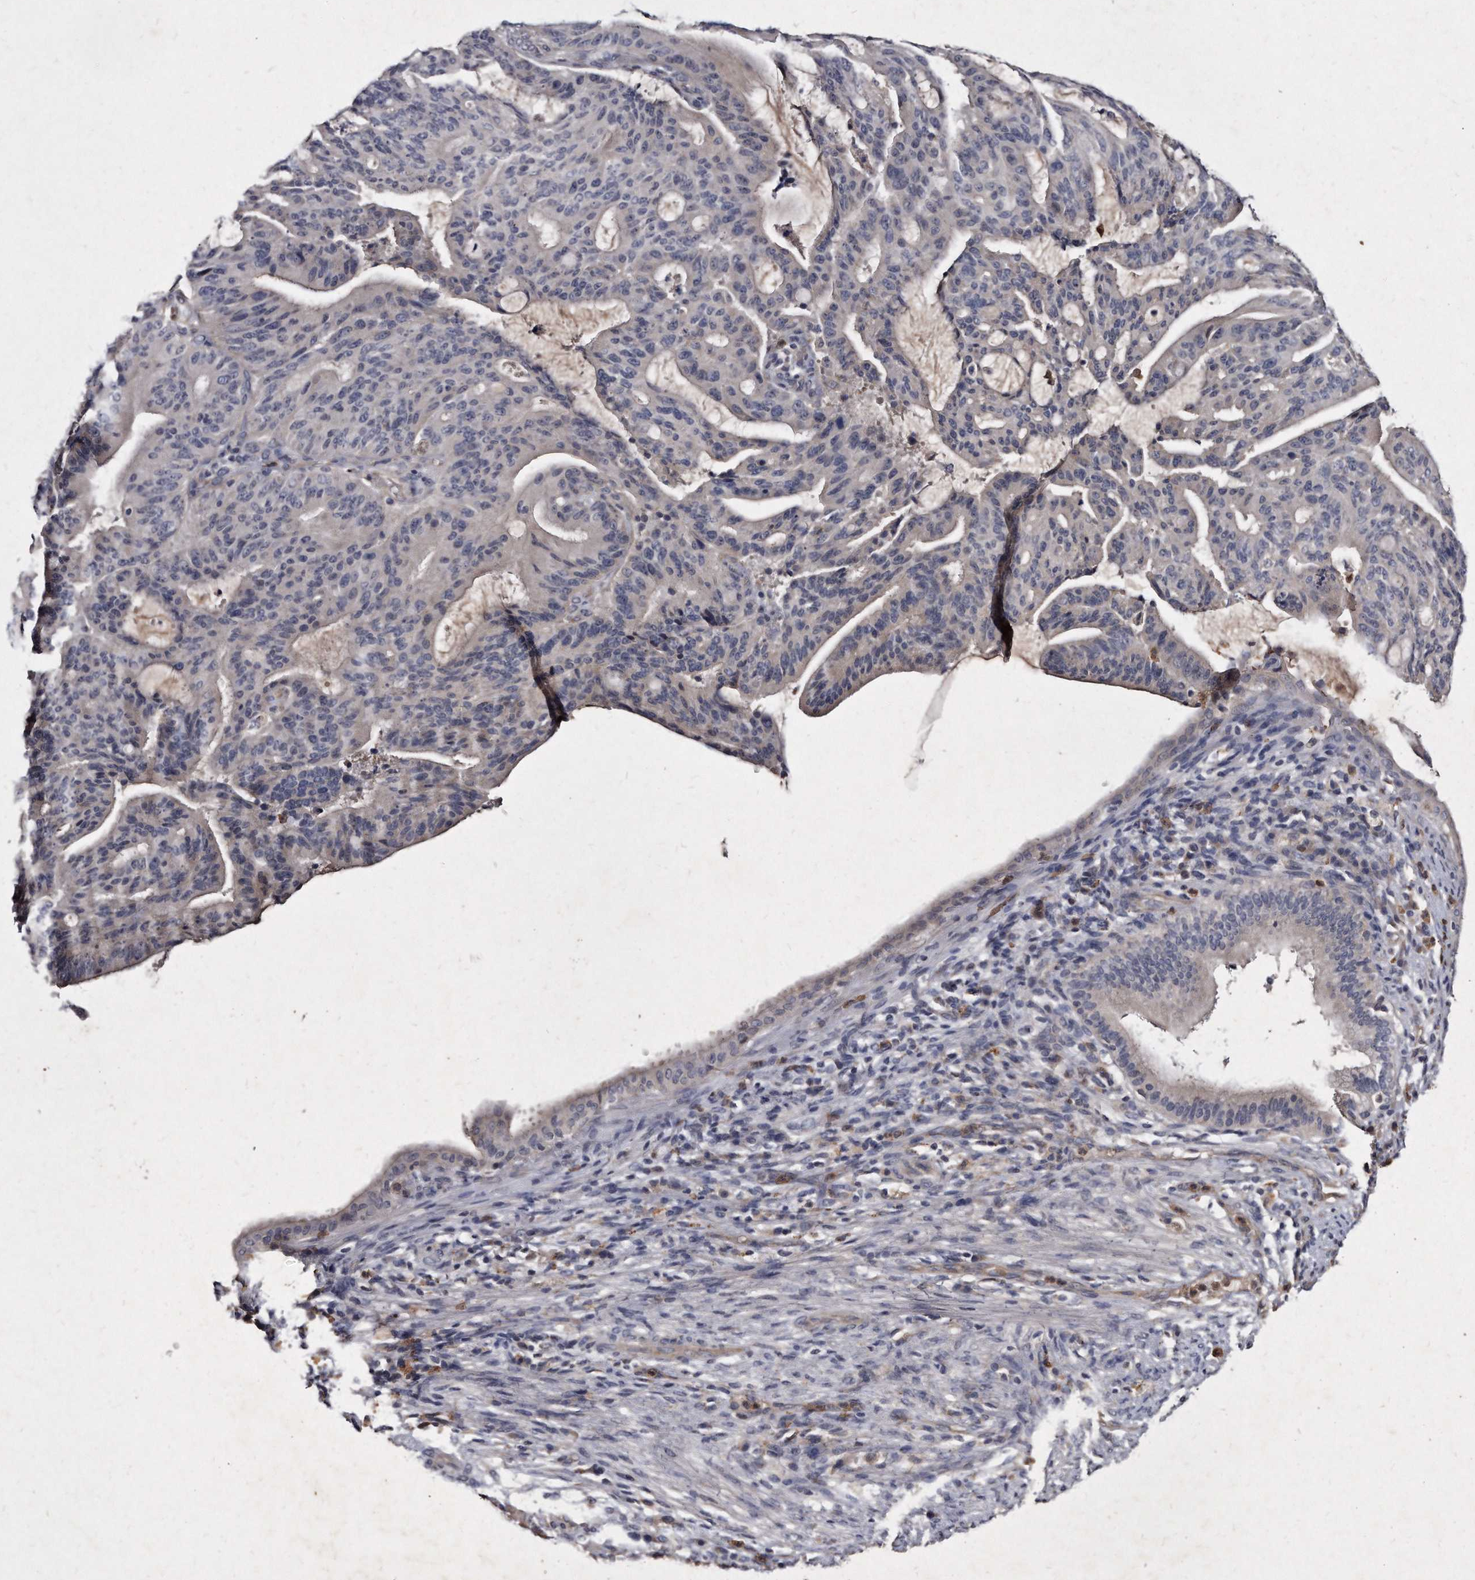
{"staining": {"intensity": "negative", "quantity": "none", "location": "none"}, "tissue": "liver cancer", "cell_type": "Tumor cells", "image_type": "cancer", "snomed": [{"axis": "morphology", "description": "Normal tissue, NOS"}, {"axis": "morphology", "description": "Cholangiocarcinoma"}, {"axis": "topography", "description": "Liver"}, {"axis": "topography", "description": "Peripheral nerve tissue"}], "caption": "This is an immunohistochemistry image of cholangiocarcinoma (liver). There is no expression in tumor cells.", "gene": "KLHDC3", "patient": {"sex": "female", "age": 73}}